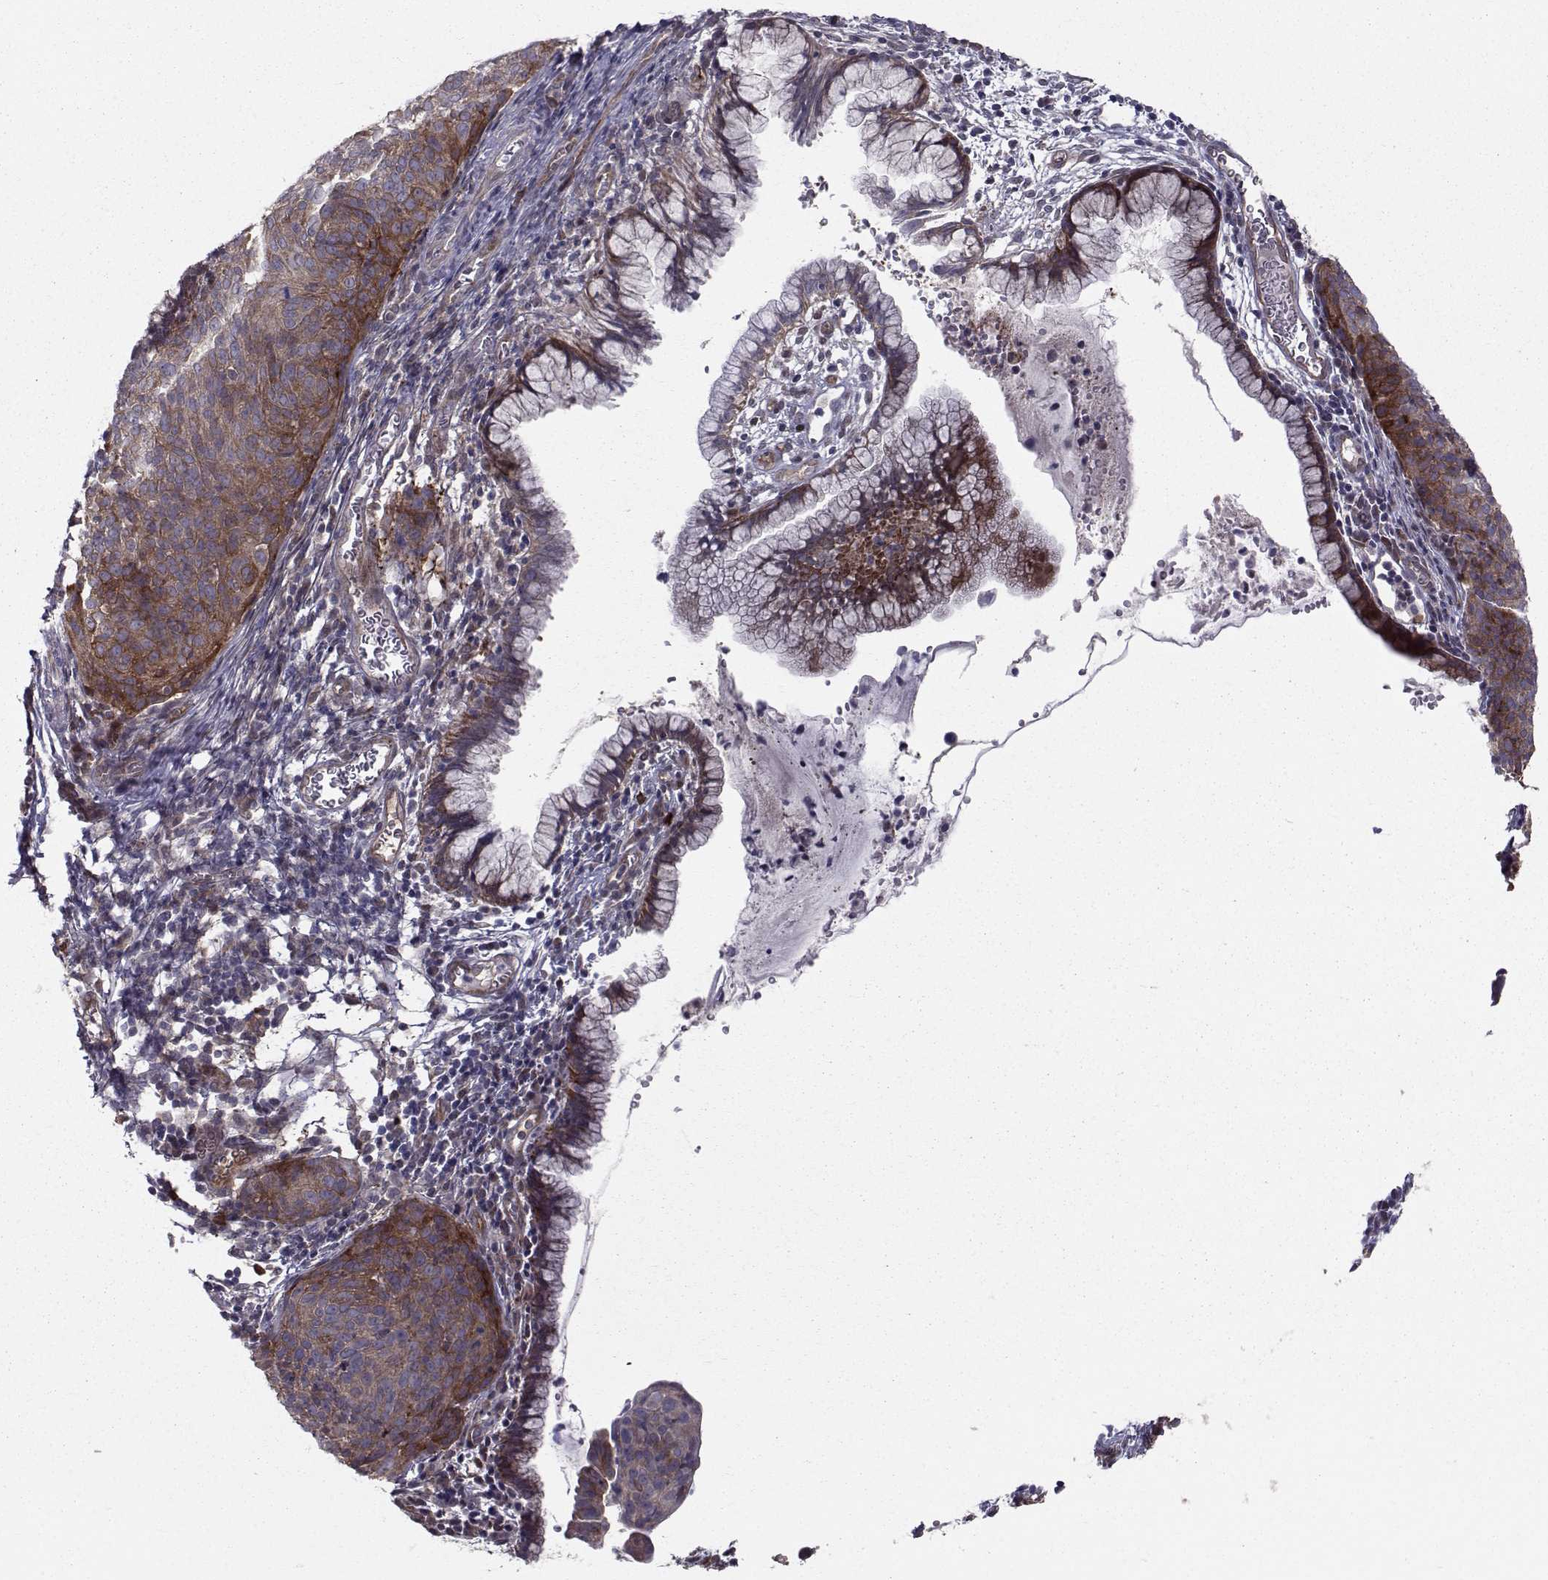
{"staining": {"intensity": "strong", "quantity": "<25%", "location": "cytoplasmic/membranous"}, "tissue": "cervical cancer", "cell_type": "Tumor cells", "image_type": "cancer", "snomed": [{"axis": "morphology", "description": "Squamous cell carcinoma, NOS"}, {"axis": "topography", "description": "Cervix"}], "caption": "Brown immunohistochemical staining in human squamous cell carcinoma (cervical) displays strong cytoplasmic/membranous positivity in approximately <25% of tumor cells.", "gene": "HSP90AB1", "patient": {"sex": "female", "age": 39}}